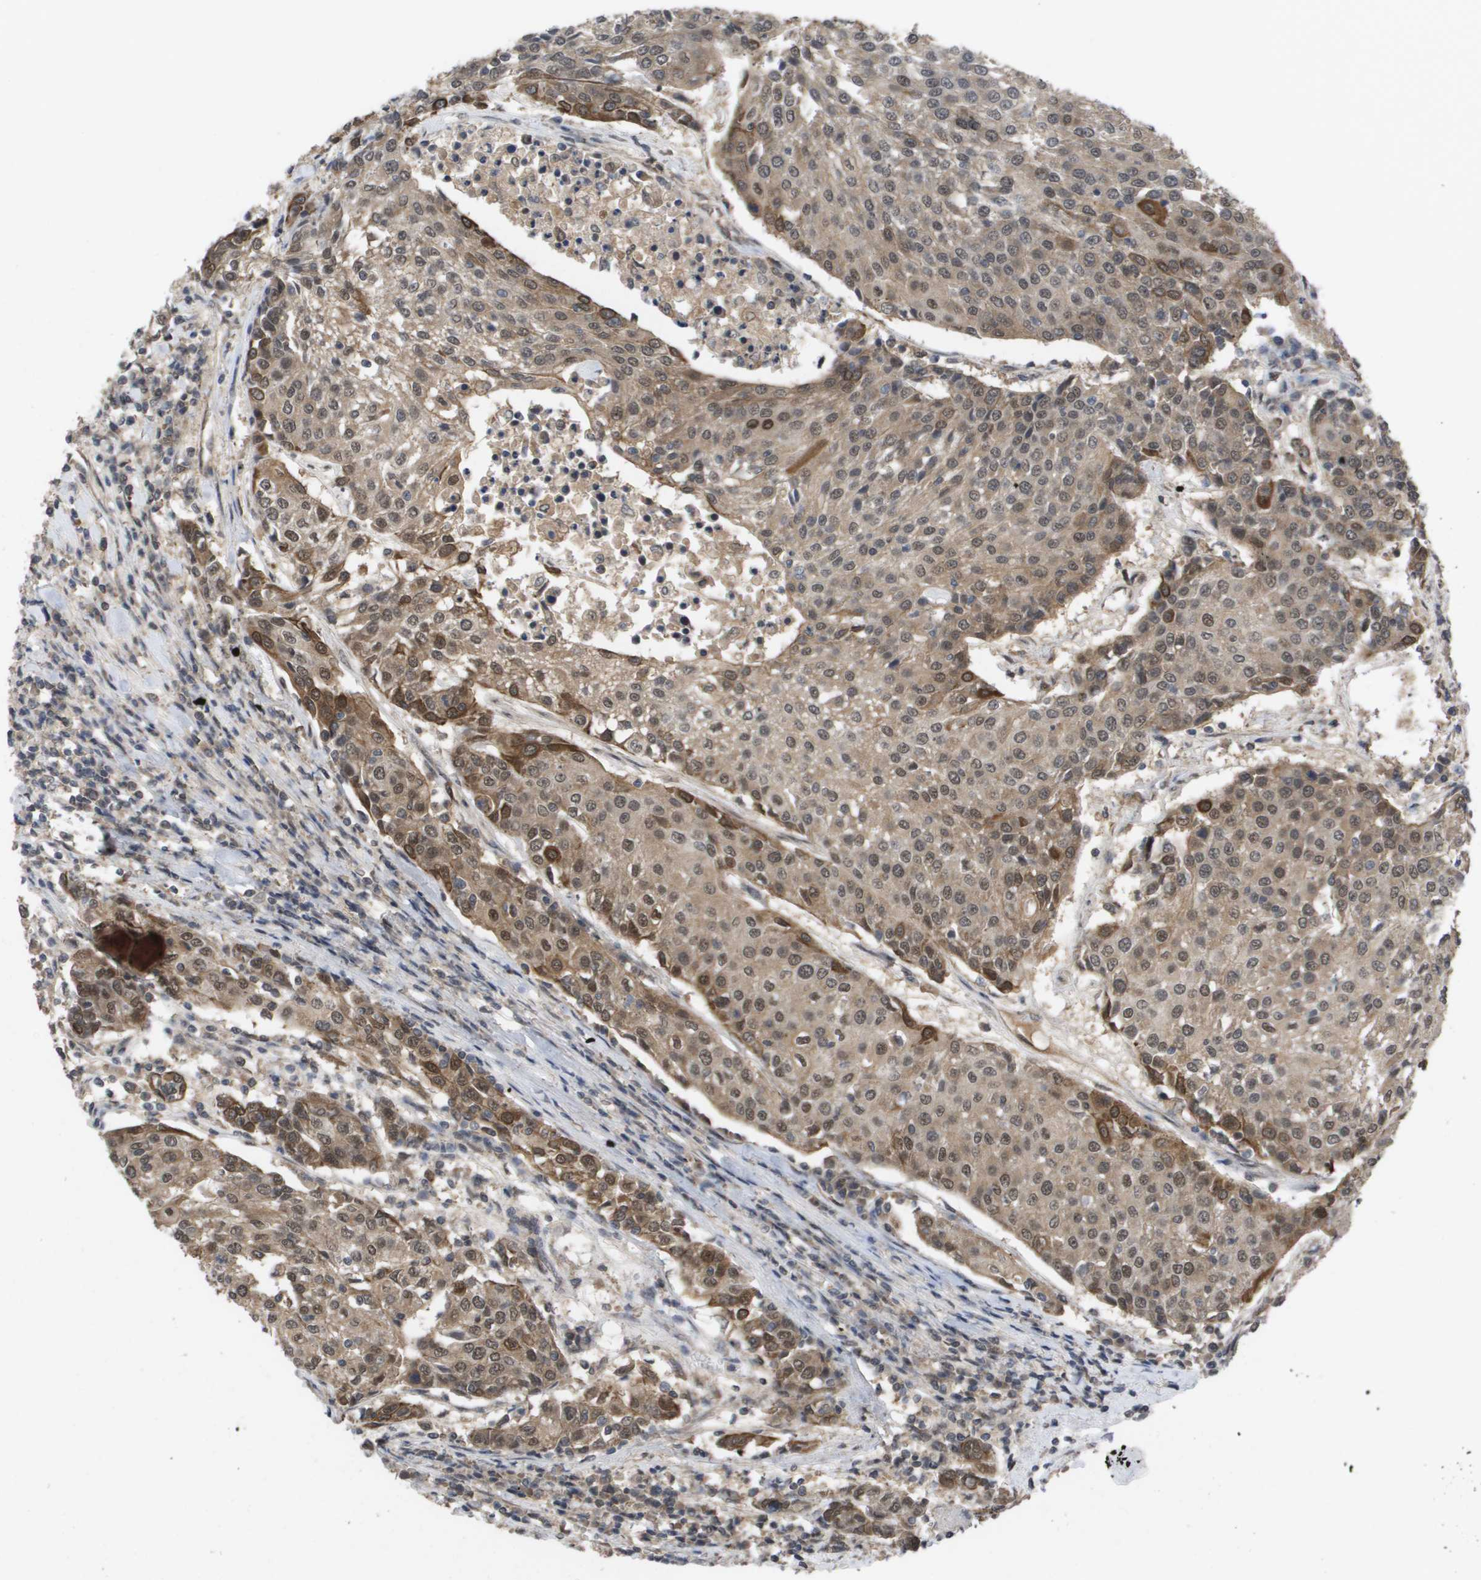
{"staining": {"intensity": "moderate", "quantity": ">75%", "location": "cytoplasmic/membranous,nuclear"}, "tissue": "urothelial cancer", "cell_type": "Tumor cells", "image_type": "cancer", "snomed": [{"axis": "morphology", "description": "Urothelial carcinoma, High grade"}, {"axis": "topography", "description": "Urinary bladder"}], "caption": "Urothelial cancer stained with a protein marker exhibits moderate staining in tumor cells.", "gene": "AMBRA1", "patient": {"sex": "female", "age": 85}}